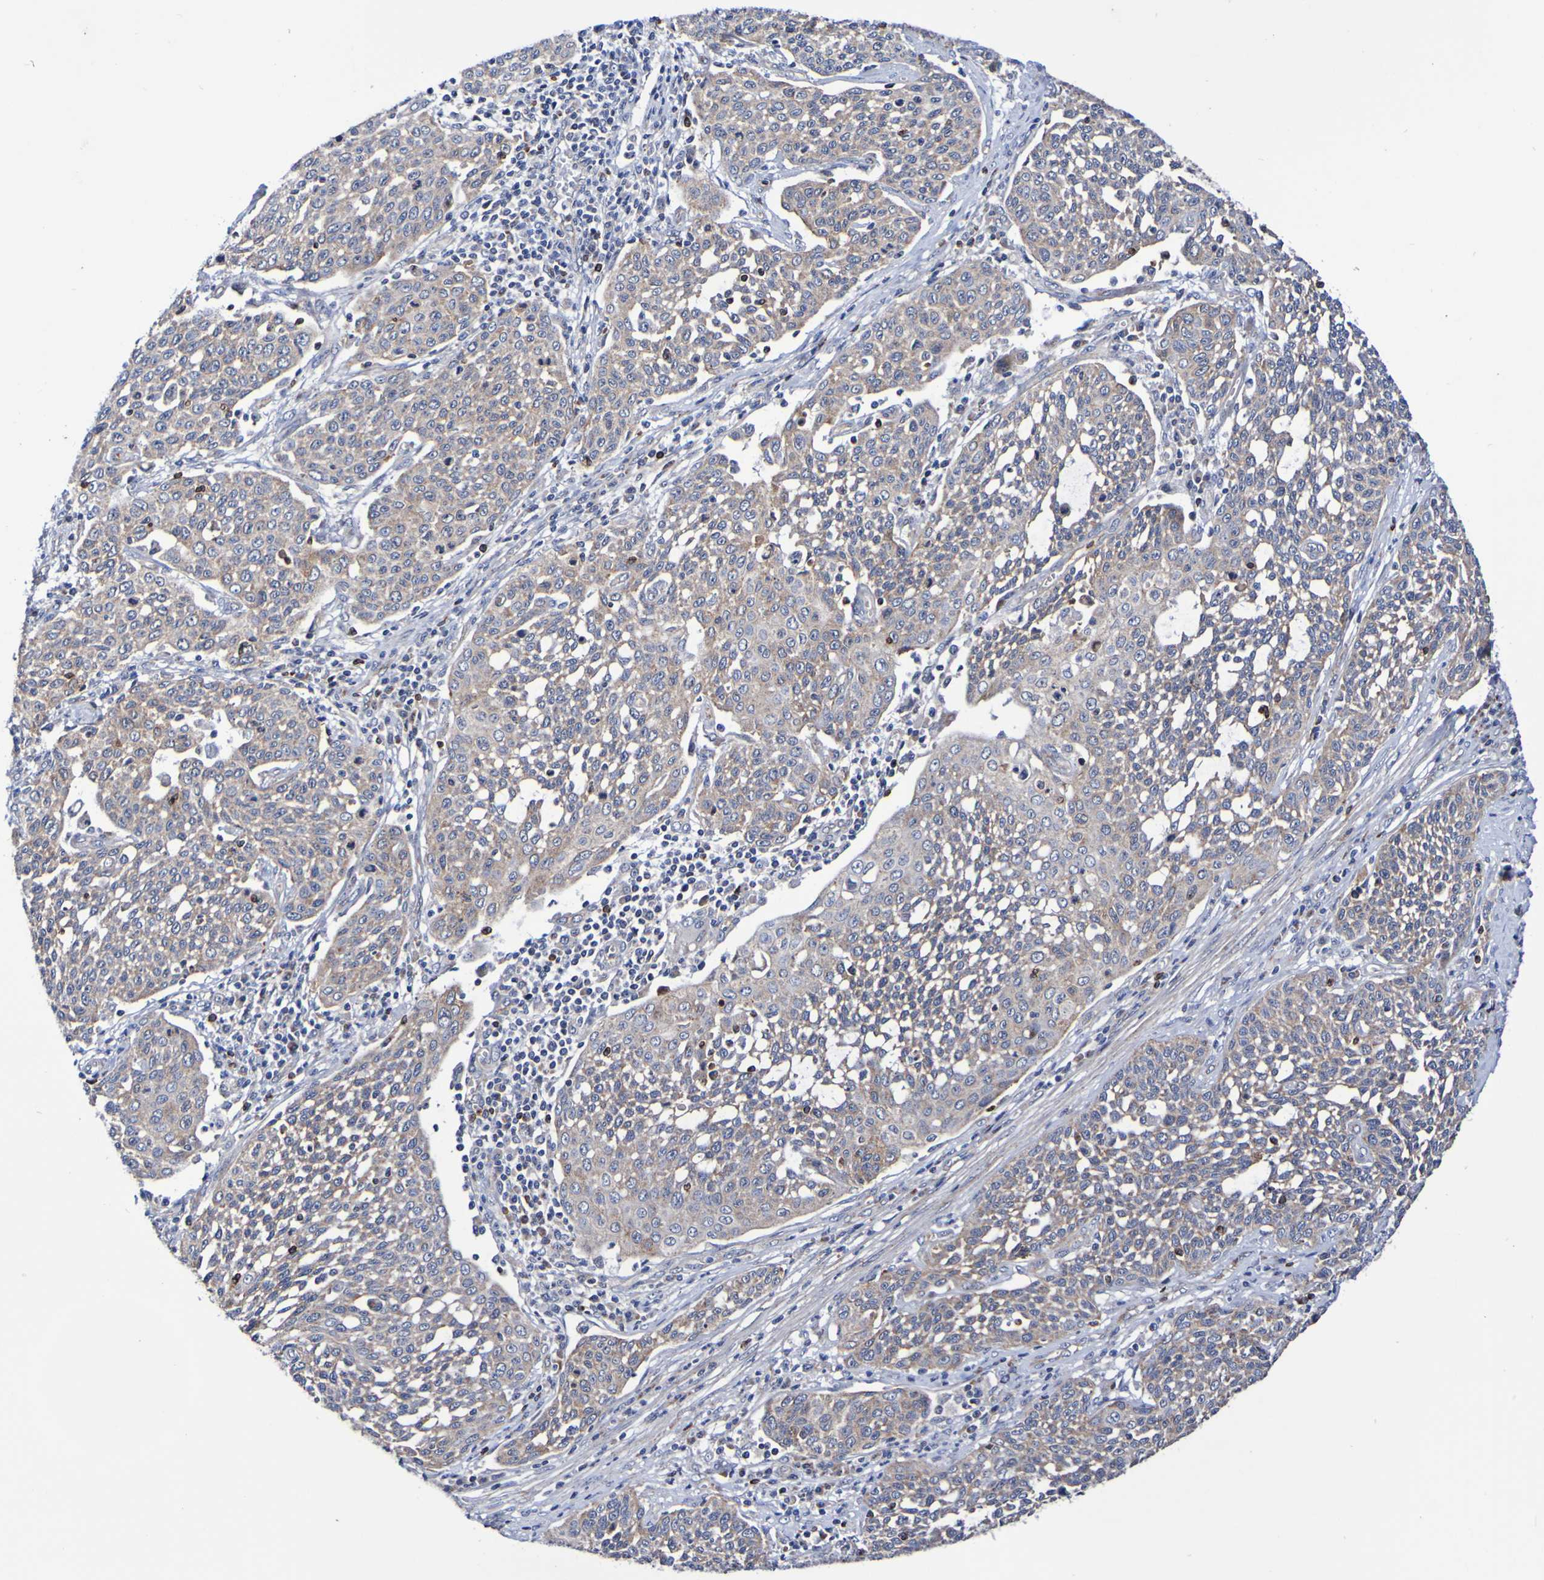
{"staining": {"intensity": "weak", "quantity": ">75%", "location": "cytoplasmic/membranous"}, "tissue": "cervical cancer", "cell_type": "Tumor cells", "image_type": "cancer", "snomed": [{"axis": "morphology", "description": "Squamous cell carcinoma, NOS"}, {"axis": "topography", "description": "Cervix"}], "caption": "Immunohistochemistry micrograph of neoplastic tissue: cervical cancer (squamous cell carcinoma) stained using IHC exhibits low levels of weak protein expression localized specifically in the cytoplasmic/membranous of tumor cells, appearing as a cytoplasmic/membranous brown color.", "gene": "GJB1", "patient": {"sex": "female", "age": 34}}